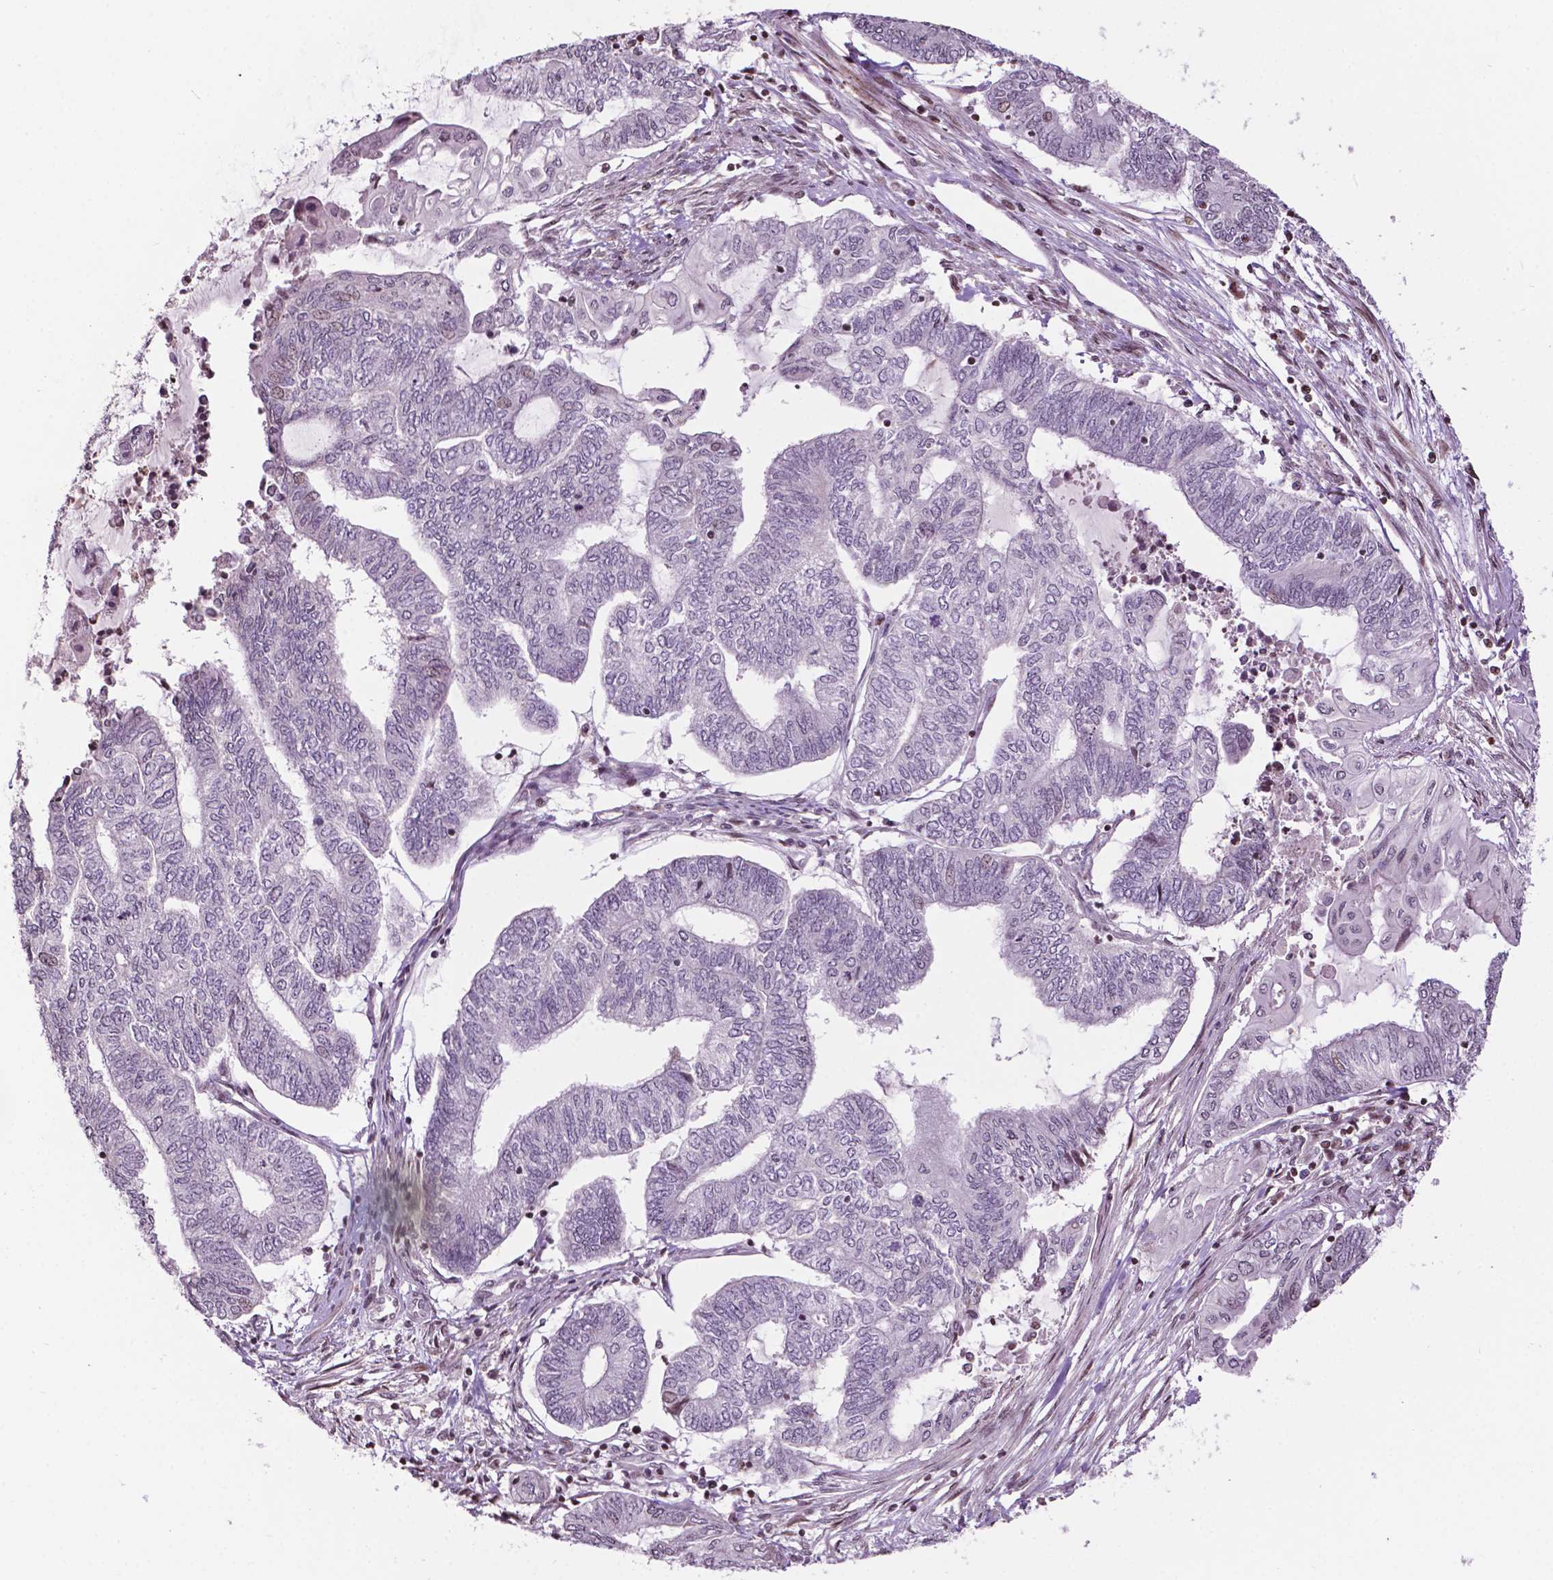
{"staining": {"intensity": "negative", "quantity": "none", "location": "none"}, "tissue": "endometrial cancer", "cell_type": "Tumor cells", "image_type": "cancer", "snomed": [{"axis": "morphology", "description": "Adenocarcinoma, NOS"}, {"axis": "topography", "description": "Uterus"}, {"axis": "topography", "description": "Endometrium"}], "caption": "DAB (3,3'-diaminobenzidine) immunohistochemical staining of endometrial adenocarcinoma reveals no significant positivity in tumor cells.", "gene": "PTPN18", "patient": {"sex": "female", "age": 70}}